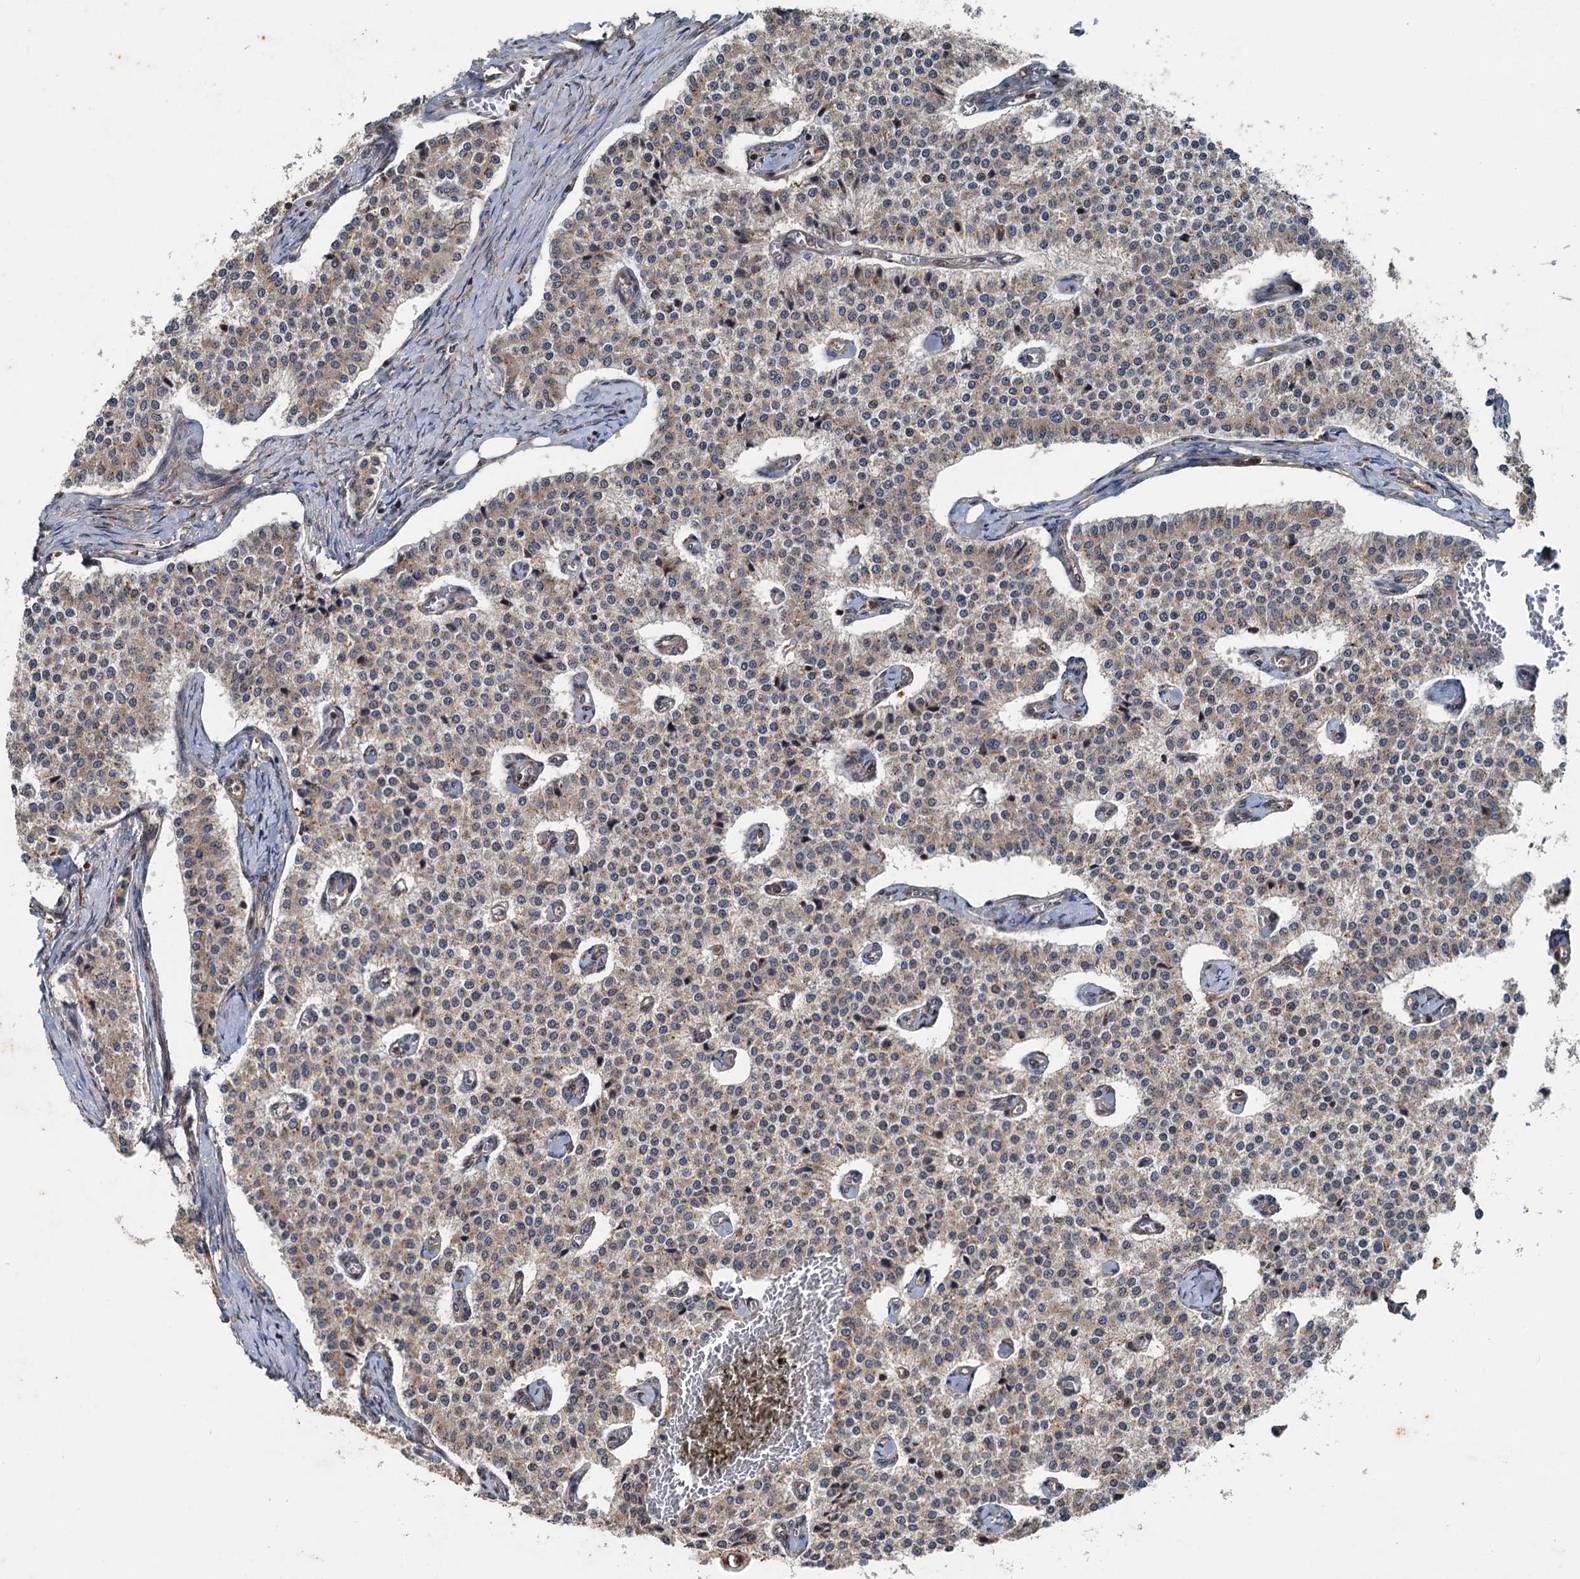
{"staining": {"intensity": "weak", "quantity": "25%-75%", "location": "cytoplasmic/membranous"}, "tissue": "carcinoid", "cell_type": "Tumor cells", "image_type": "cancer", "snomed": [{"axis": "morphology", "description": "Carcinoid, malignant, NOS"}, {"axis": "topography", "description": "Colon"}], "caption": "Weak cytoplasmic/membranous staining is appreciated in approximately 25%-75% of tumor cells in carcinoid.", "gene": "TEDC1", "patient": {"sex": "female", "age": 52}}